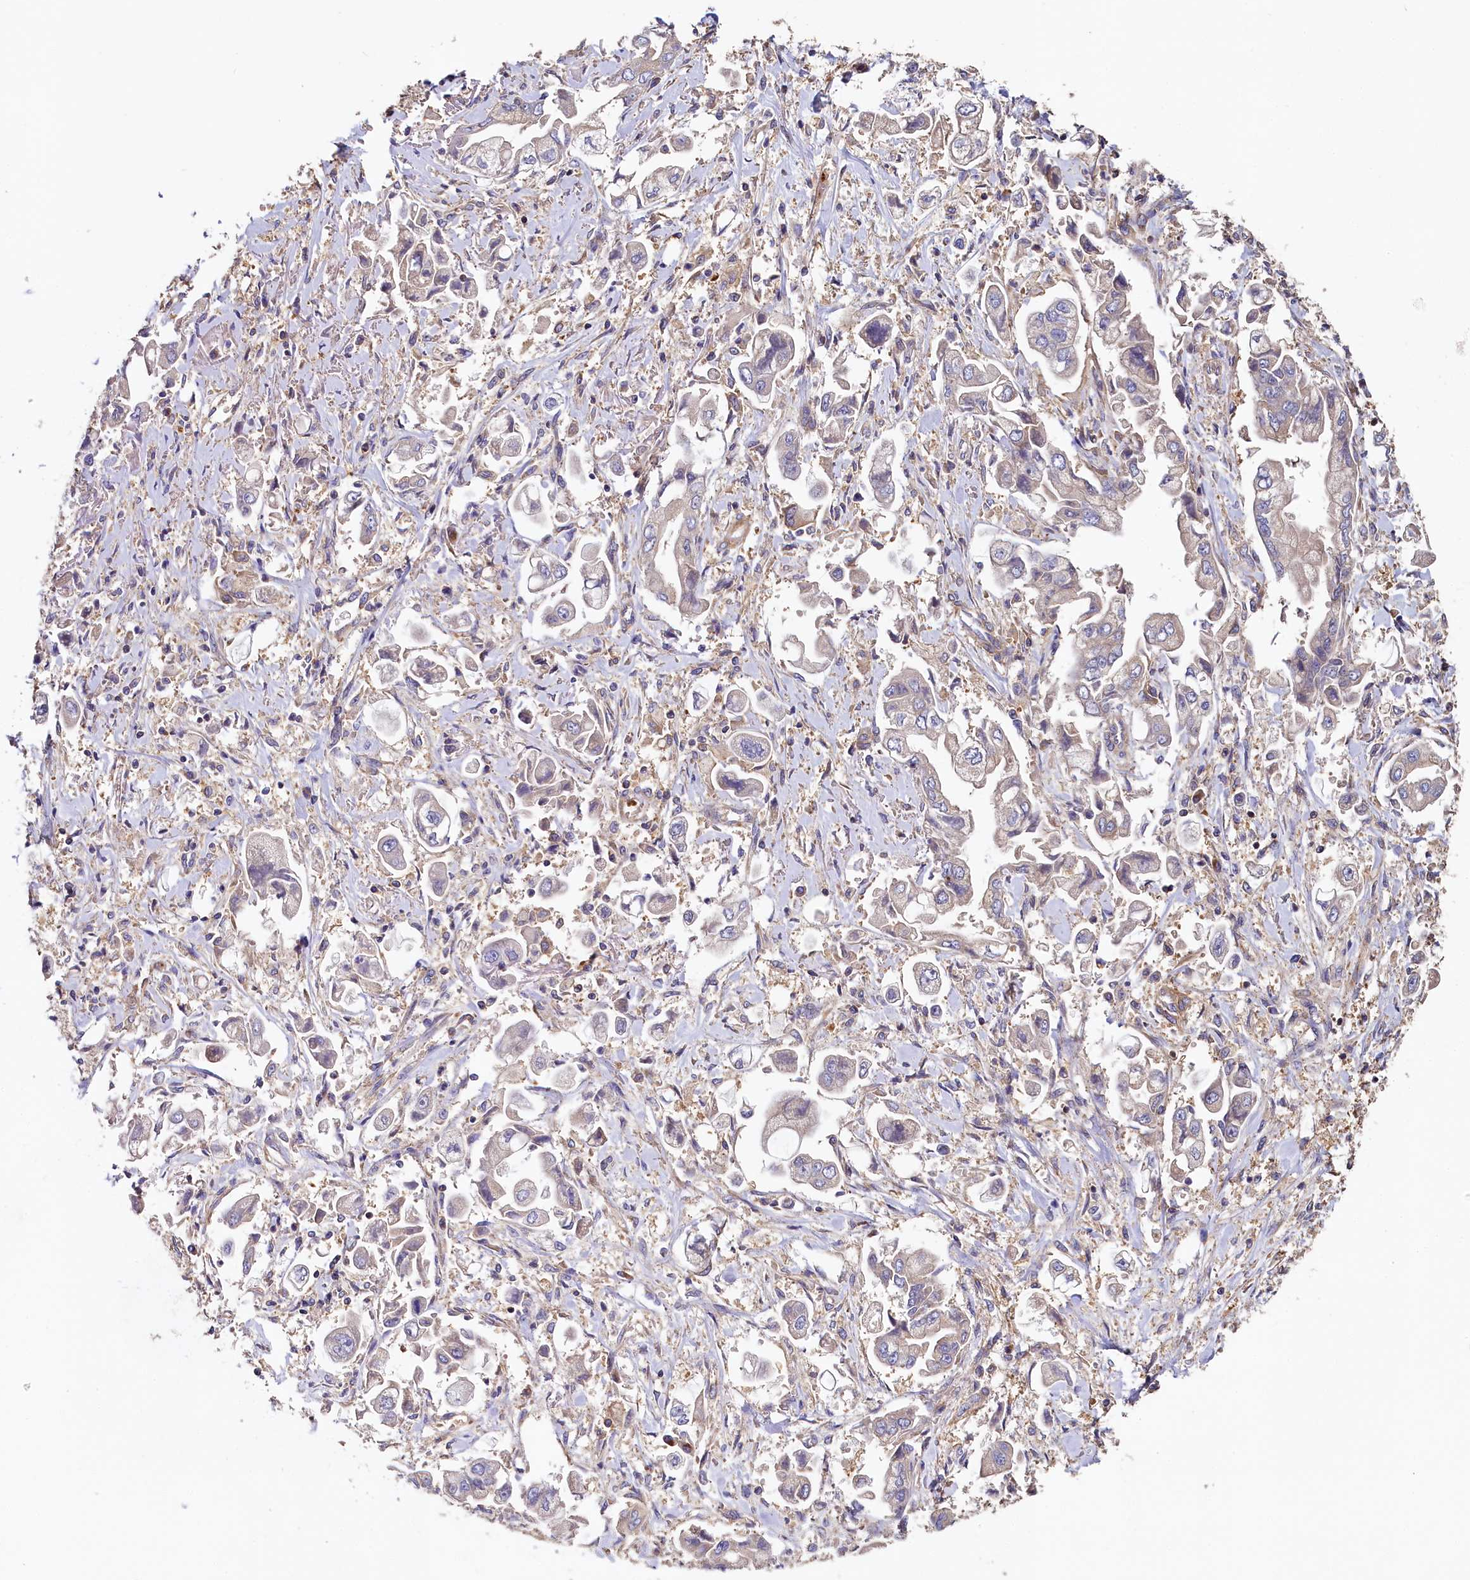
{"staining": {"intensity": "negative", "quantity": "none", "location": "none"}, "tissue": "stomach cancer", "cell_type": "Tumor cells", "image_type": "cancer", "snomed": [{"axis": "morphology", "description": "Adenocarcinoma, NOS"}, {"axis": "topography", "description": "Stomach"}], "caption": "This is an immunohistochemistry photomicrograph of human stomach cancer. There is no expression in tumor cells.", "gene": "PPIP5K1", "patient": {"sex": "male", "age": 62}}